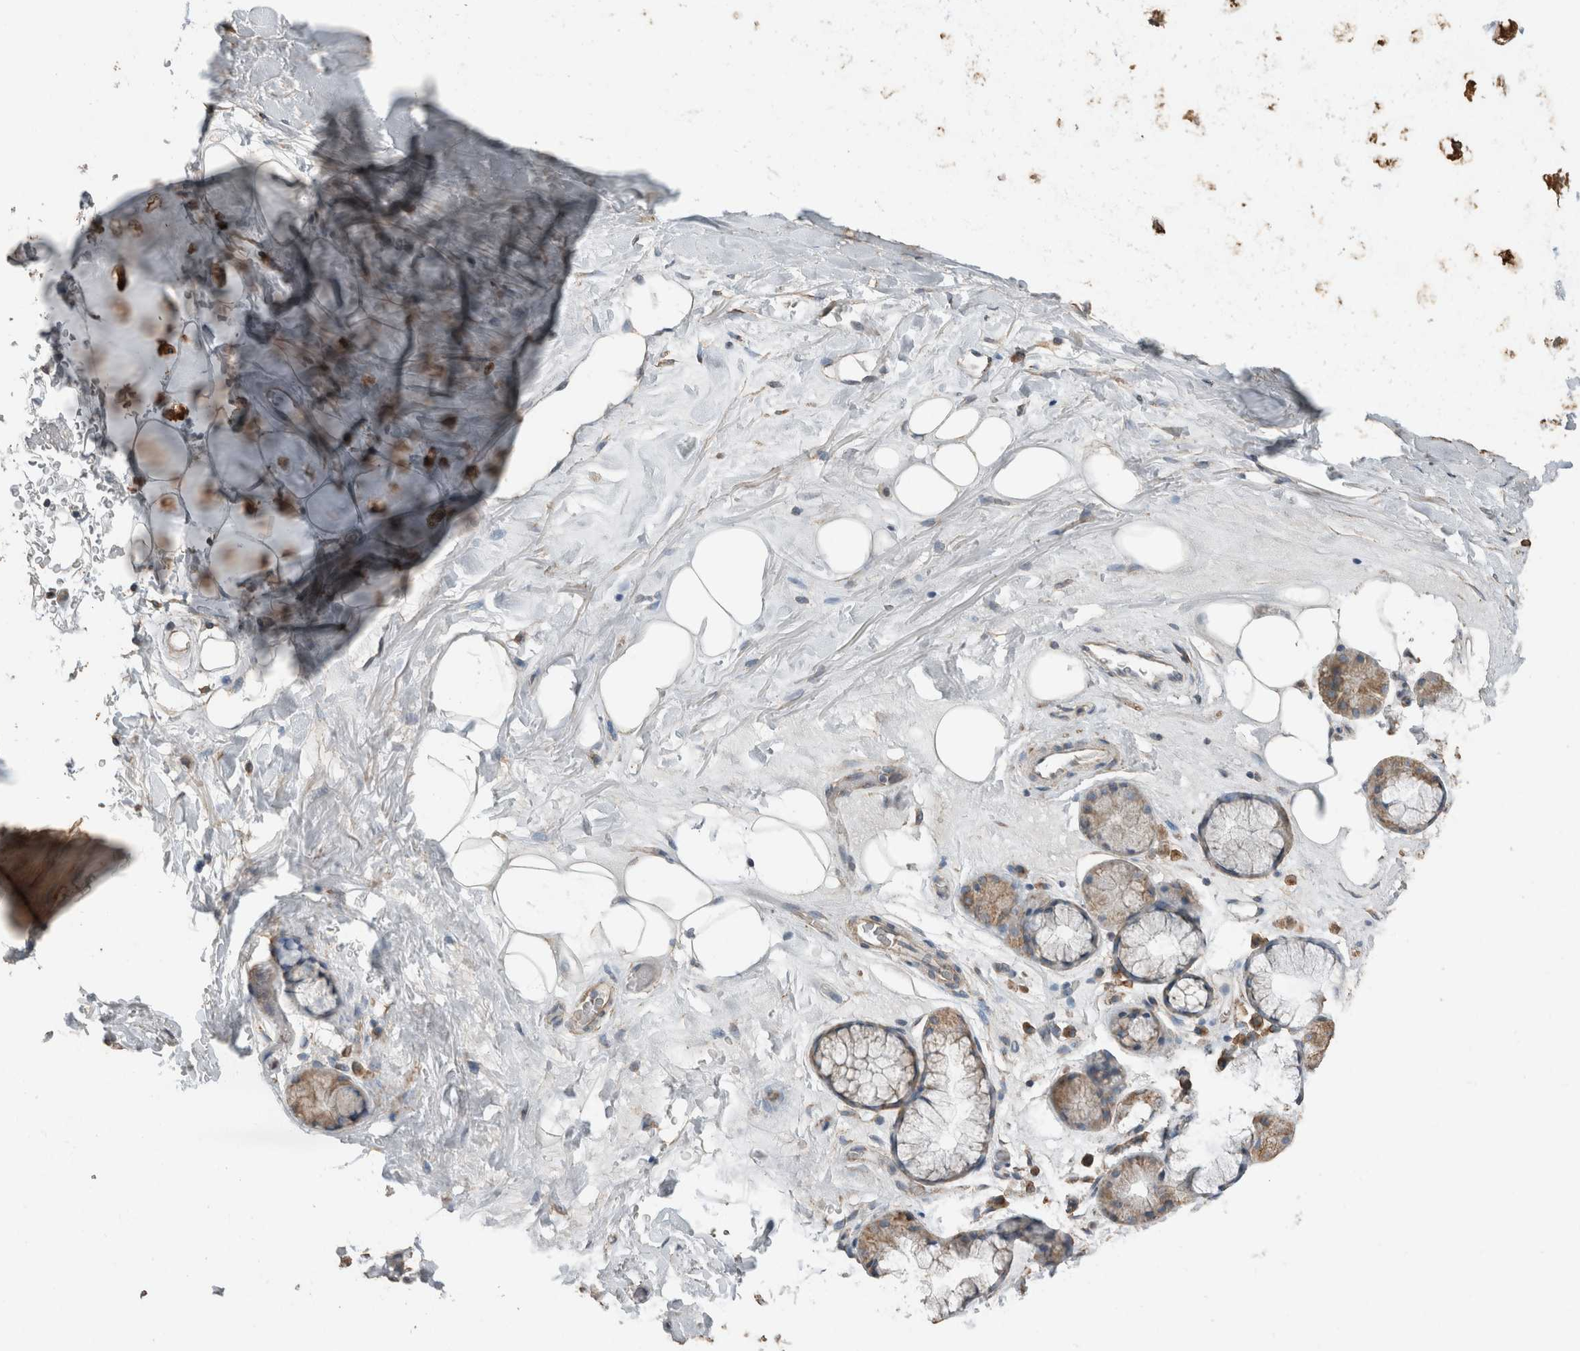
{"staining": {"intensity": "negative", "quantity": "none", "location": "none"}, "tissue": "adipose tissue", "cell_type": "Adipocytes", "image_type": "normal", "snomed": [{"axis": "morphology", "description": "Normal tissue, NOS"}, {"axis": "topography", "description": "Cartilage tissue"}], "caption": "High power microscopy photomicrograph of an immunohistochemistry histopathology image of normal adipose tissue, revealing no significant staining in adipocytes.", "gene": "ACVR2B", "patient": {"sex": "female", "age": 63}}